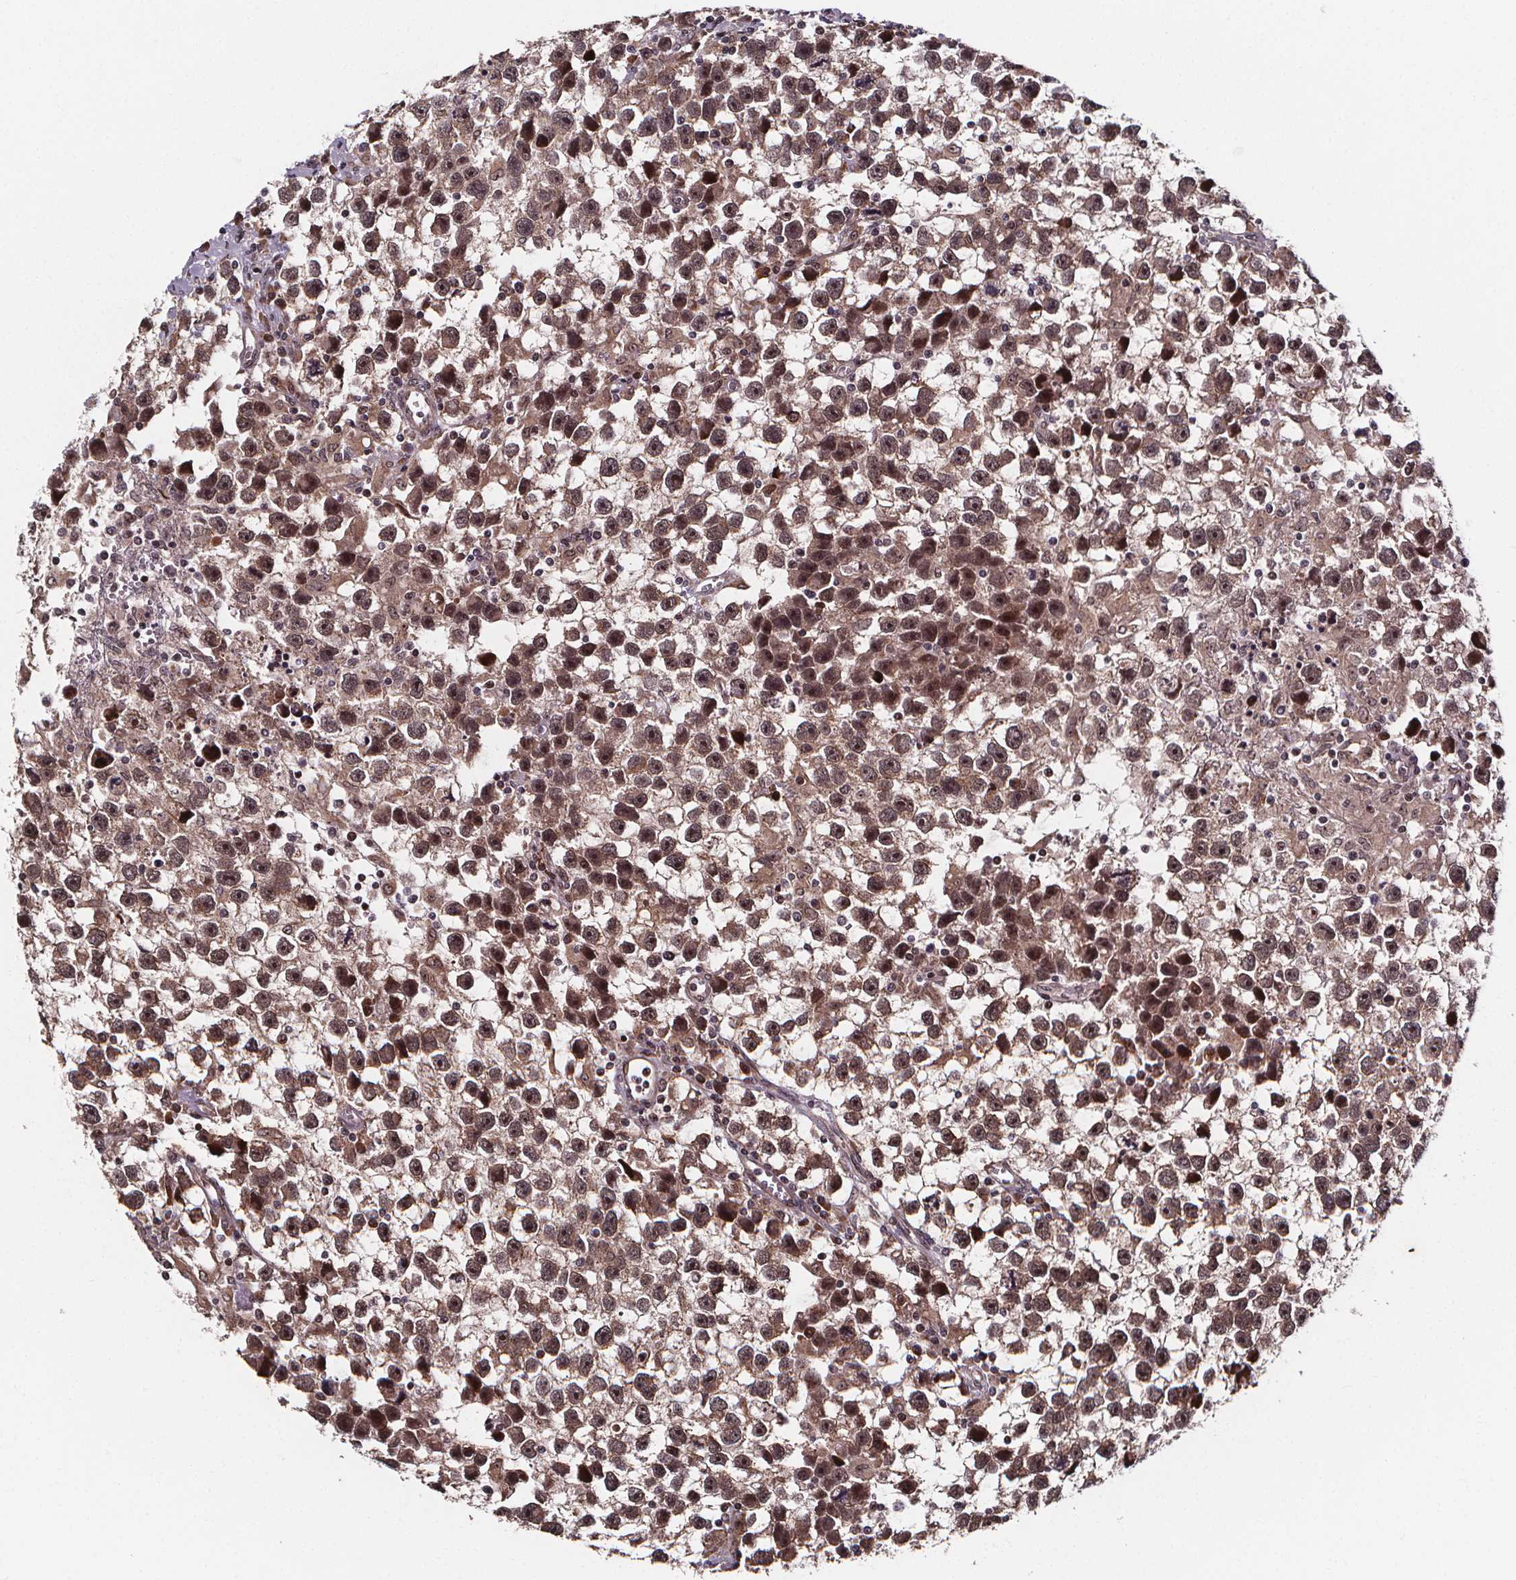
{"staining": {"intensity": "moderate", "quantity": ">75%", "location": "cytoplasmic/membranous,nuclear"}, "tissue": "testis cancer", "cell_type": "Tumor cells", "image_type": "cancer", "snomed": [{"axis": "morphology", "description": "Seminoma, NOS"}, {"axis": "topography", "description": "Testis"}], "caption": "There is medium levels of moderate cytoplasmic/membranous and nuclear expression in tumor cells of seminoma (testis), as demonstrated by immunohistochemical staining (brown color).", "gene": "DDIT3", "patient": {"sex": "male", "age": 43}}